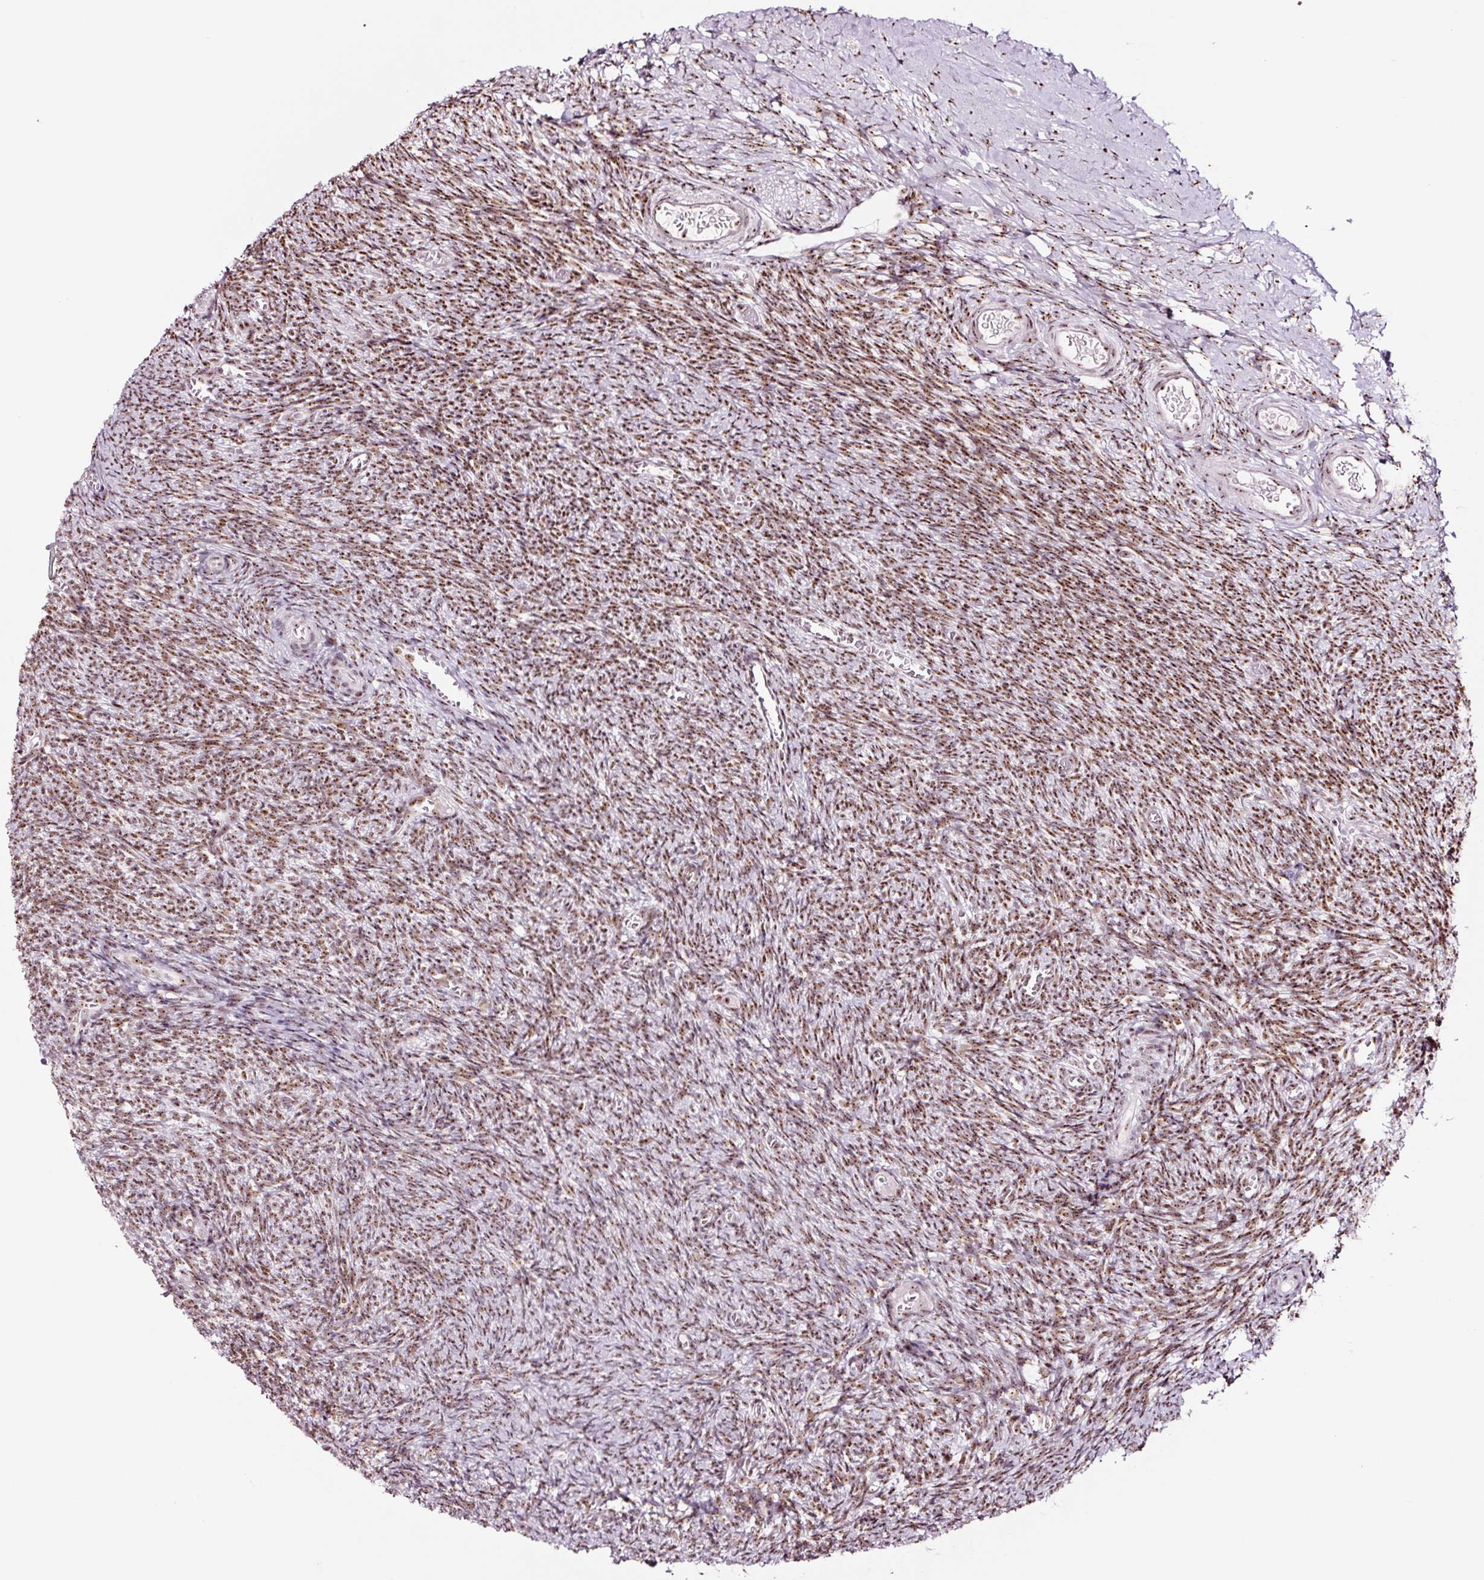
{"staining": {"intensity": "moderate", "quantity": ">75%", "location": "nuclear"}, "tissue": "ovary", "cell_type": "Follicle cells", "image_type": "normal", "snomed": [{"axis": "morphology", "description": "Normal tissue, NOS"}, {"axis": "topography", "description": "Ovary"}], "caption": "IHC image of unremarkable ovary: human ovary stained using IHC reveals medium levels of moderate protein expression localized specifically in the nuclear of follicle cells, appearing as a nuclear brown color.", "gene": "GNL3", "patient": {"sex": "female", "age": 39}}